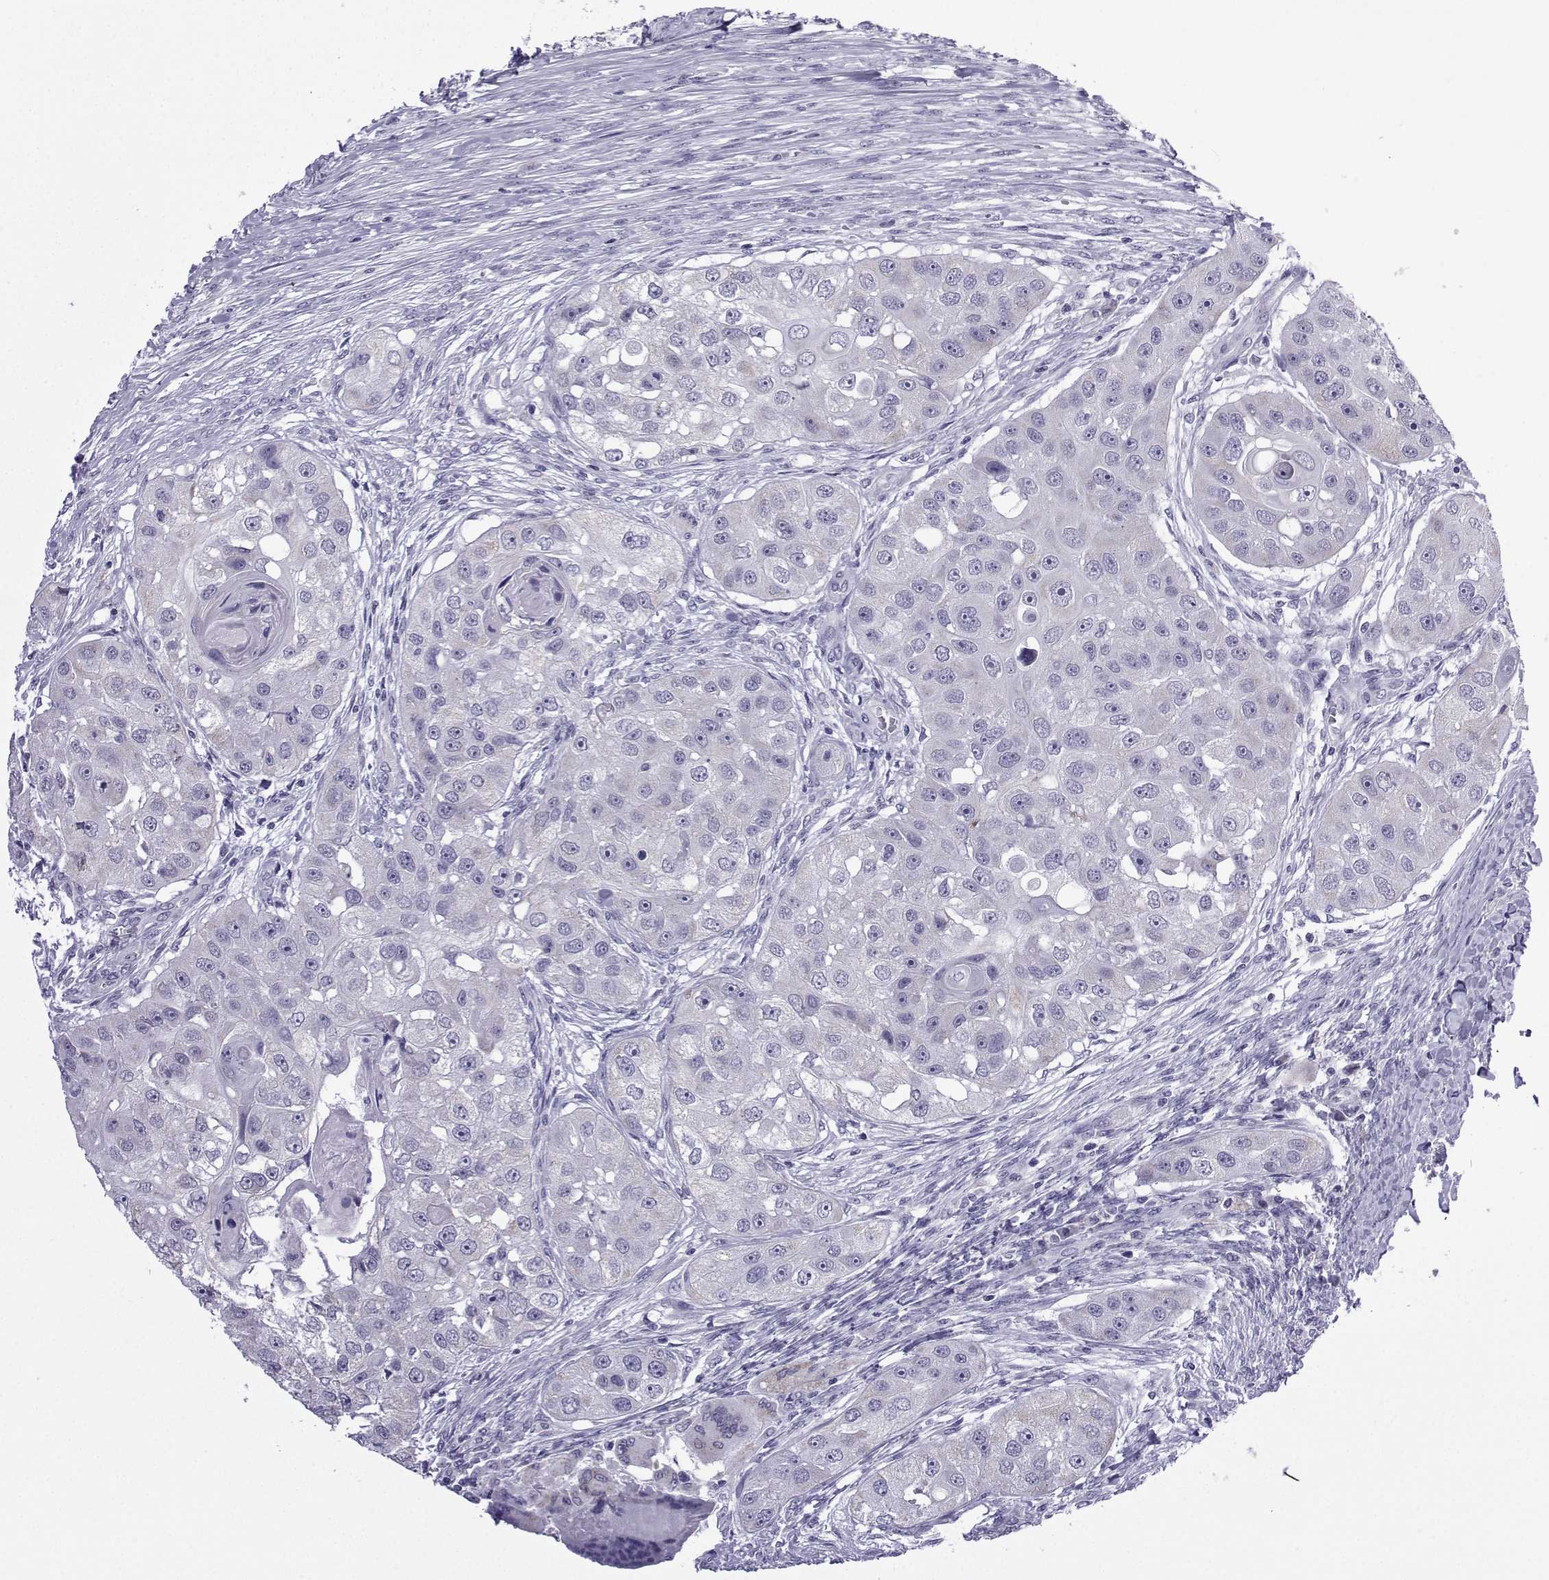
{"staining": {"intensity": "negative", "quantity": "none", "location": "none"}, "tissue": "head and neck cancer", "cell_type": "Tumor cells", "image_type": "cancer", "snomed": [{"axis": "morphology", "description": "Squamous cell carcinoma, NOS"}, {"axis": "topography", "description": "Head-Neck"}], "caption": "Immunohistochemistry histopathology image of human head and neck cancer stained for a protein (brown), which exhibits no staining in tumor cells.", "gene": "ACRBP", "patient": {"sex": "male", "age": 51}}